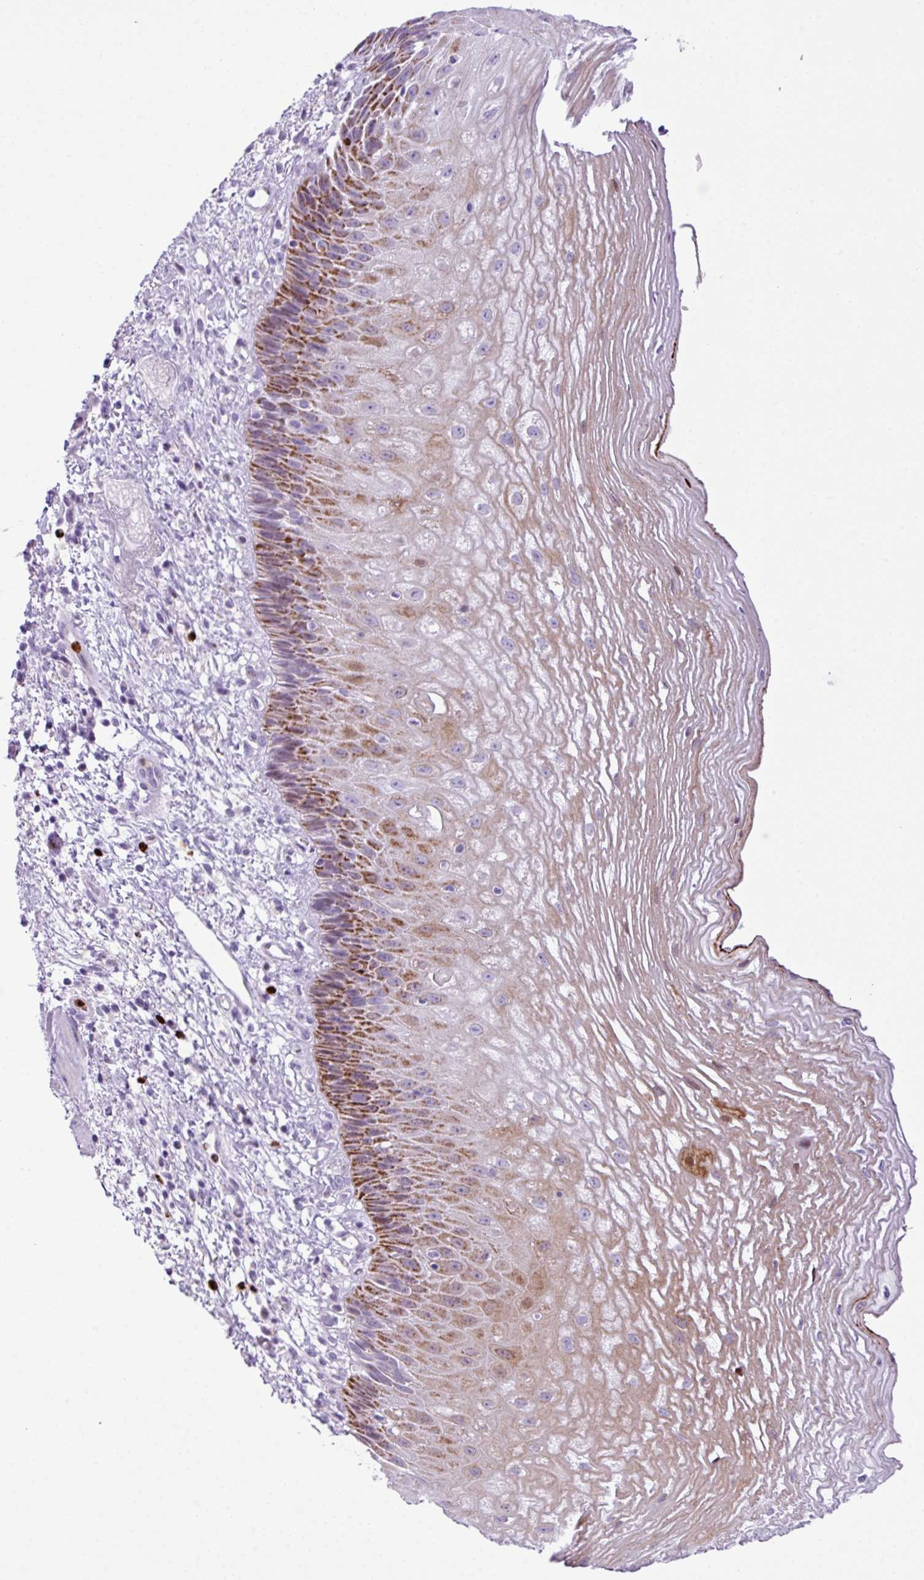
{"staining": {"intensity": "moderate", "quantity": ">75%", "location": "cytoplasmic/membranous"}, "tissue": "esophagus", "cell_type": "Squamous epithelial cells", "image_type": "normal", "snomed": [{"axis": "morphology", "description": "Normal tissue, NOS"}, {"axis": "topography", "description": "Esophagus"}], "caption": "Immunohistochemistry staining of normal esophagus, which reveals medium levels of moderate cytoplasmic/membranous positivity in approximately >75% of squamous epithelial cells indicating moderate cytoplasmic/membranous protein staining. The staining was performed using DAB (3,3'-diaminobenzidine) (brown) for protein detection and nuclei were counterstained in hematoxylin (blue).", "gene": "RCAN2", "patient": {"sex": "male", "age": 60}}